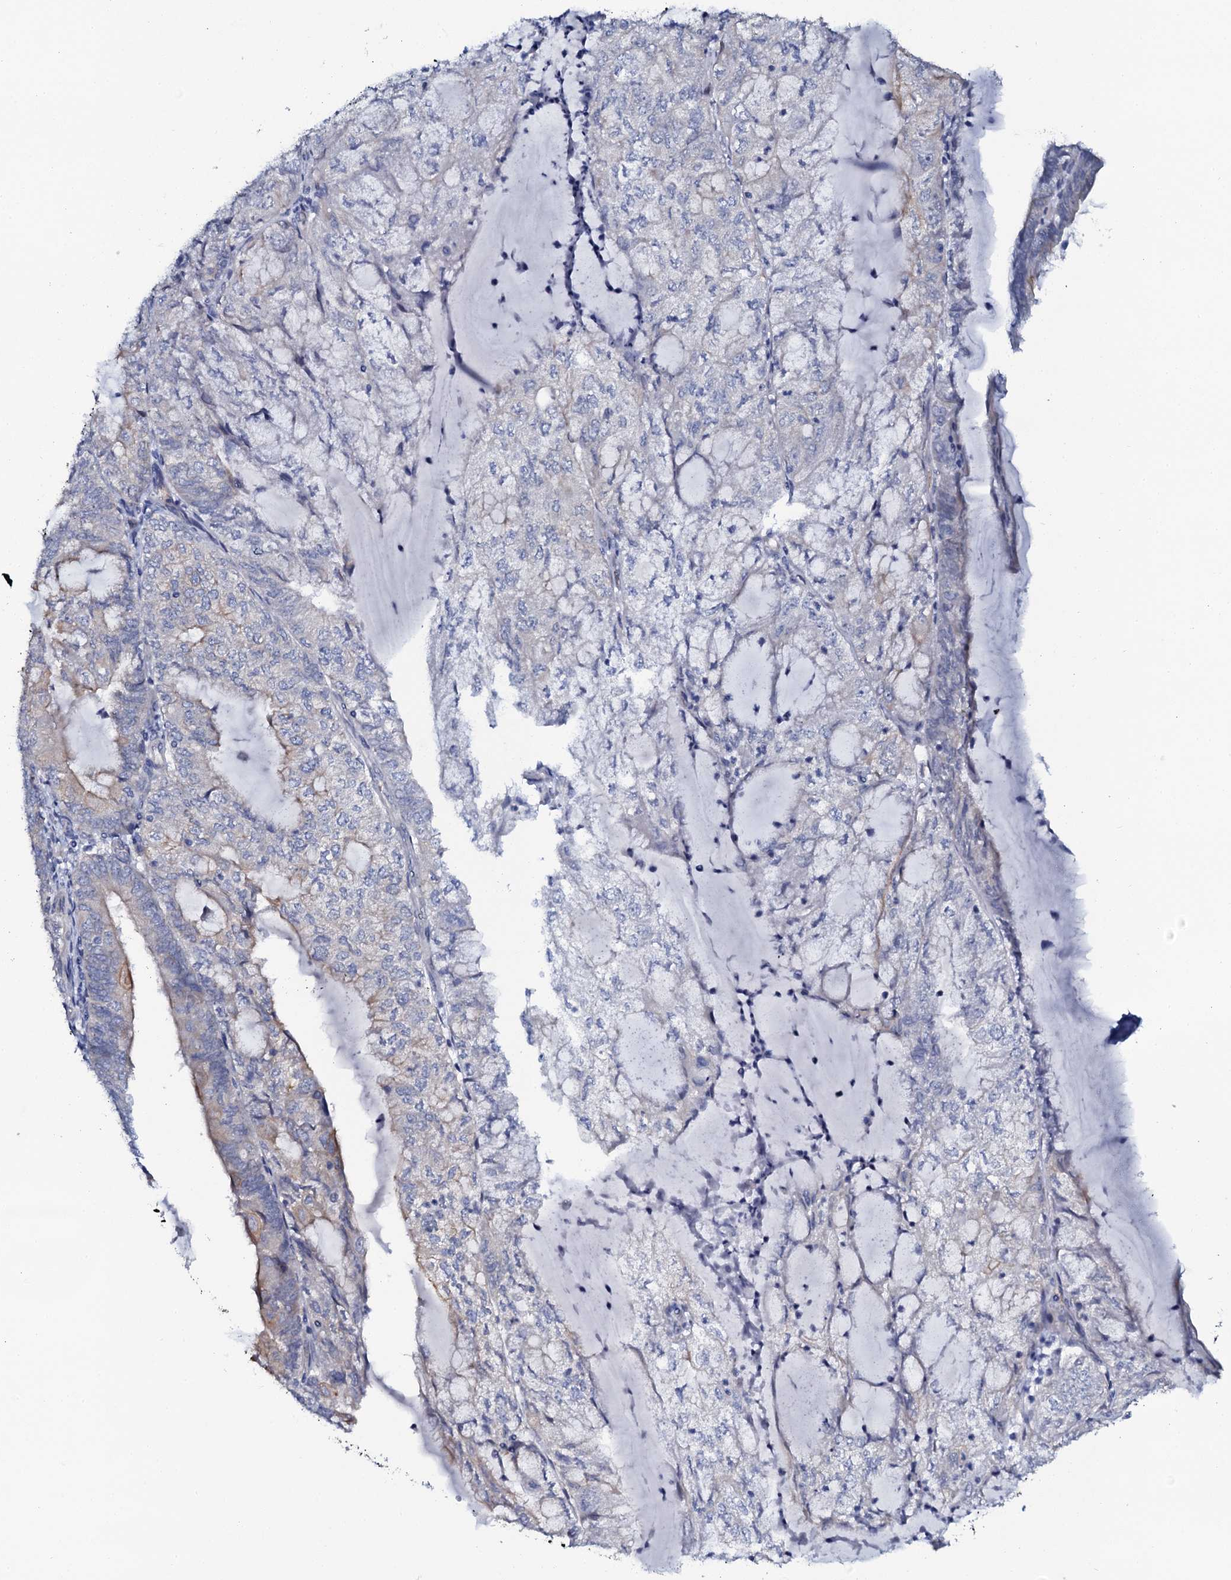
{"staining": {"intensity": "weak", "quantity": "<25%", "location": "cytoplasmic/membranous"}, "tissue": "endometrial cancer", "cell_type": "Tumor cells", "image_type": "cancer", "snomed": [{"axis": "morphology", "description": "Adenocarcinoma, NOS"}, {"axis": "topography", "description": "Endometrium"}], "caption": "A histopathology image of adenocarcinoma (endometrial) stained for a protein reveals no brown staining in tumor cells. (Brightfield microscopy of DAB immunohistochemistry at high magnification).", "gene": "C10orf88", "patient": {"sex": "female", "age": 81}}